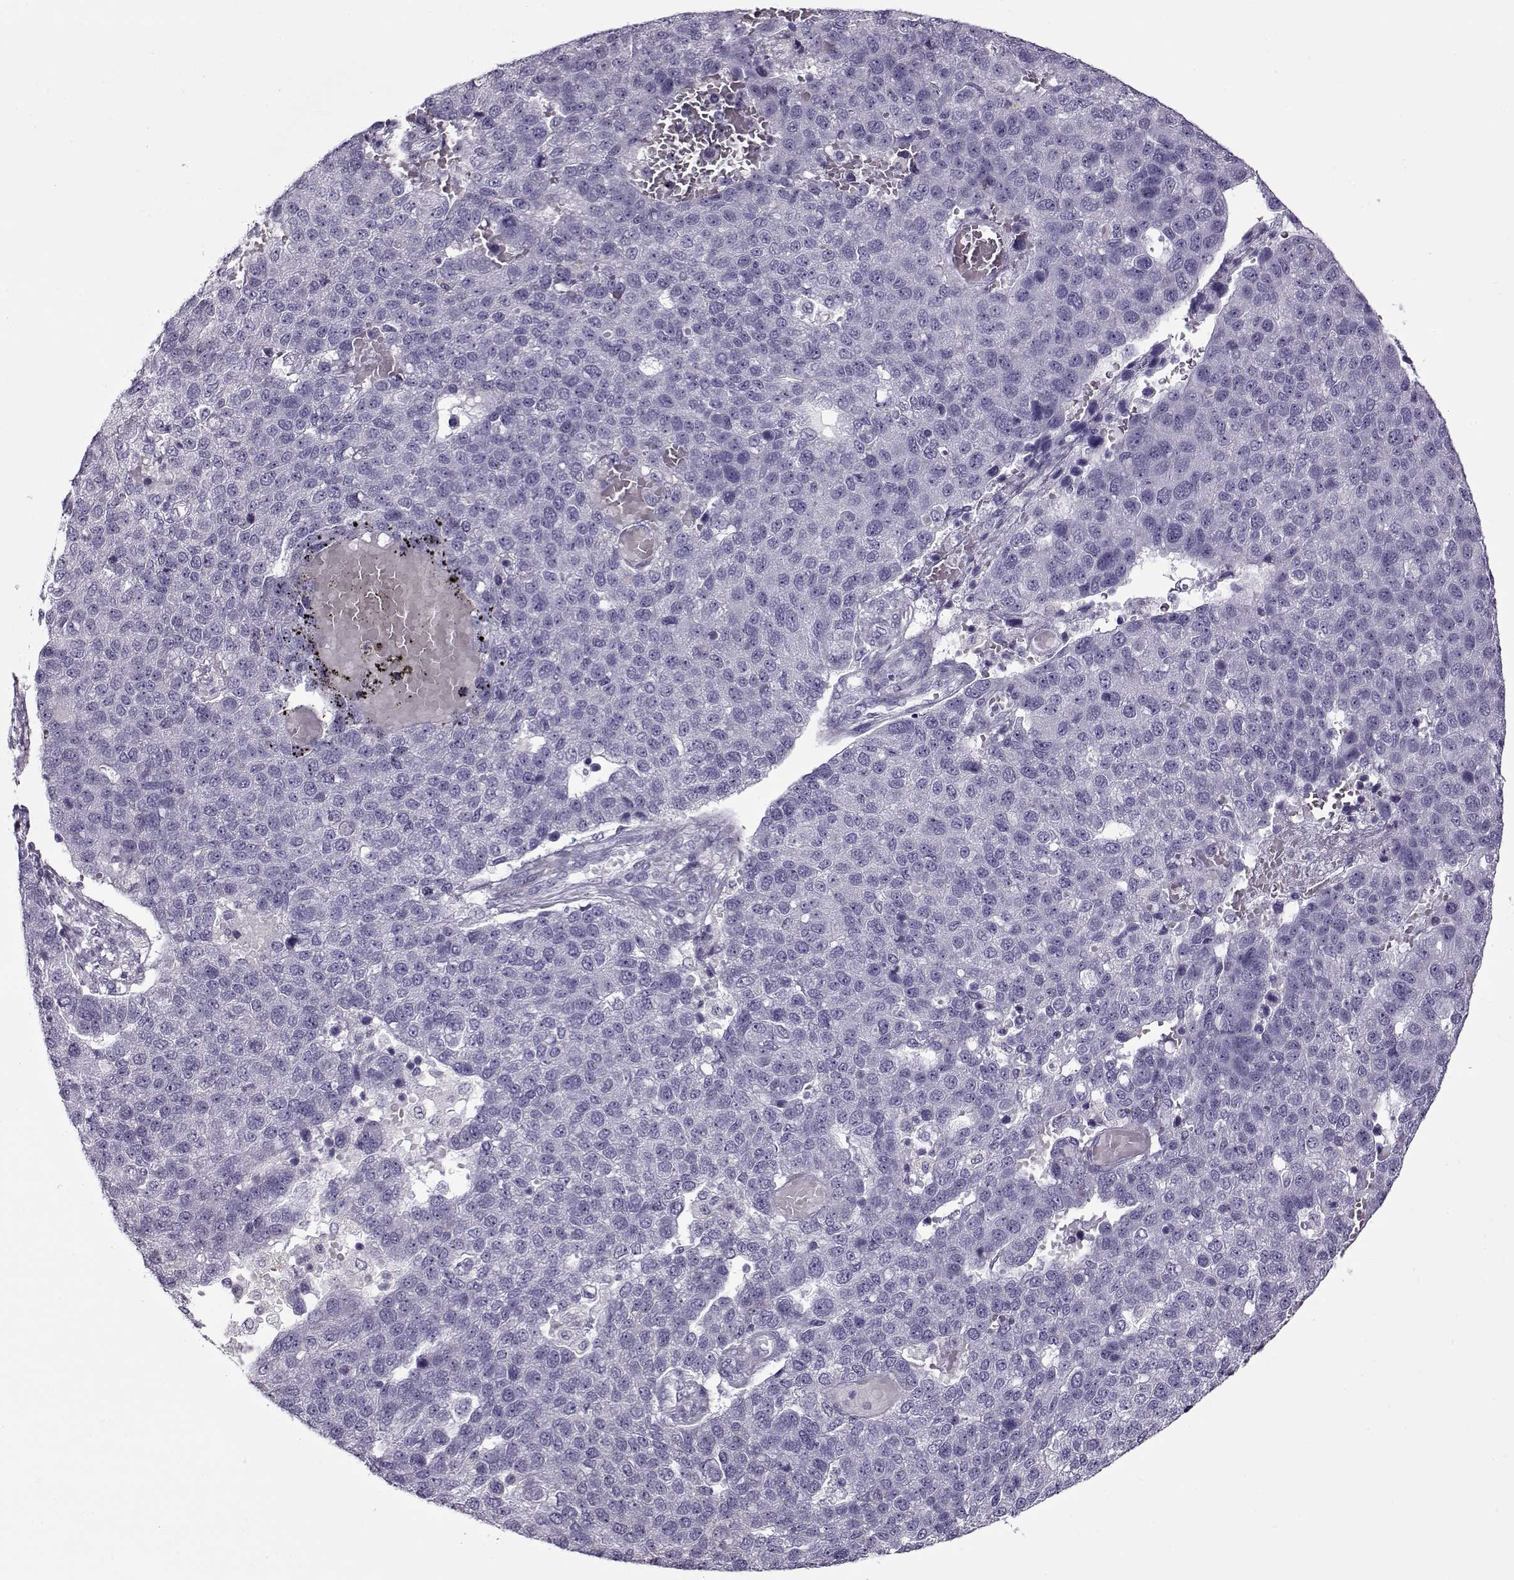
{"staining": {"intensity": "negative", "quantity": "none", "location": "none"}, "tissue": "pancreatic cancer", "cell_type": "Tumor cells", "image_type": "cancer", "snomed": [{"axis": "morphology", "description": "Adenocarcinoma, NOS"}, {"axis": "topography", "description": "Pancreas"}], "caption": "Tumor cells are negative for brown protein staining in pancreatic adenocarcinoma. (DAB immunohistochemistry (IHC) visualized using brightfield microscopy, high magnification).", "gene": "GAGE2A", "patient": {"sex": "female", "age": 61}}